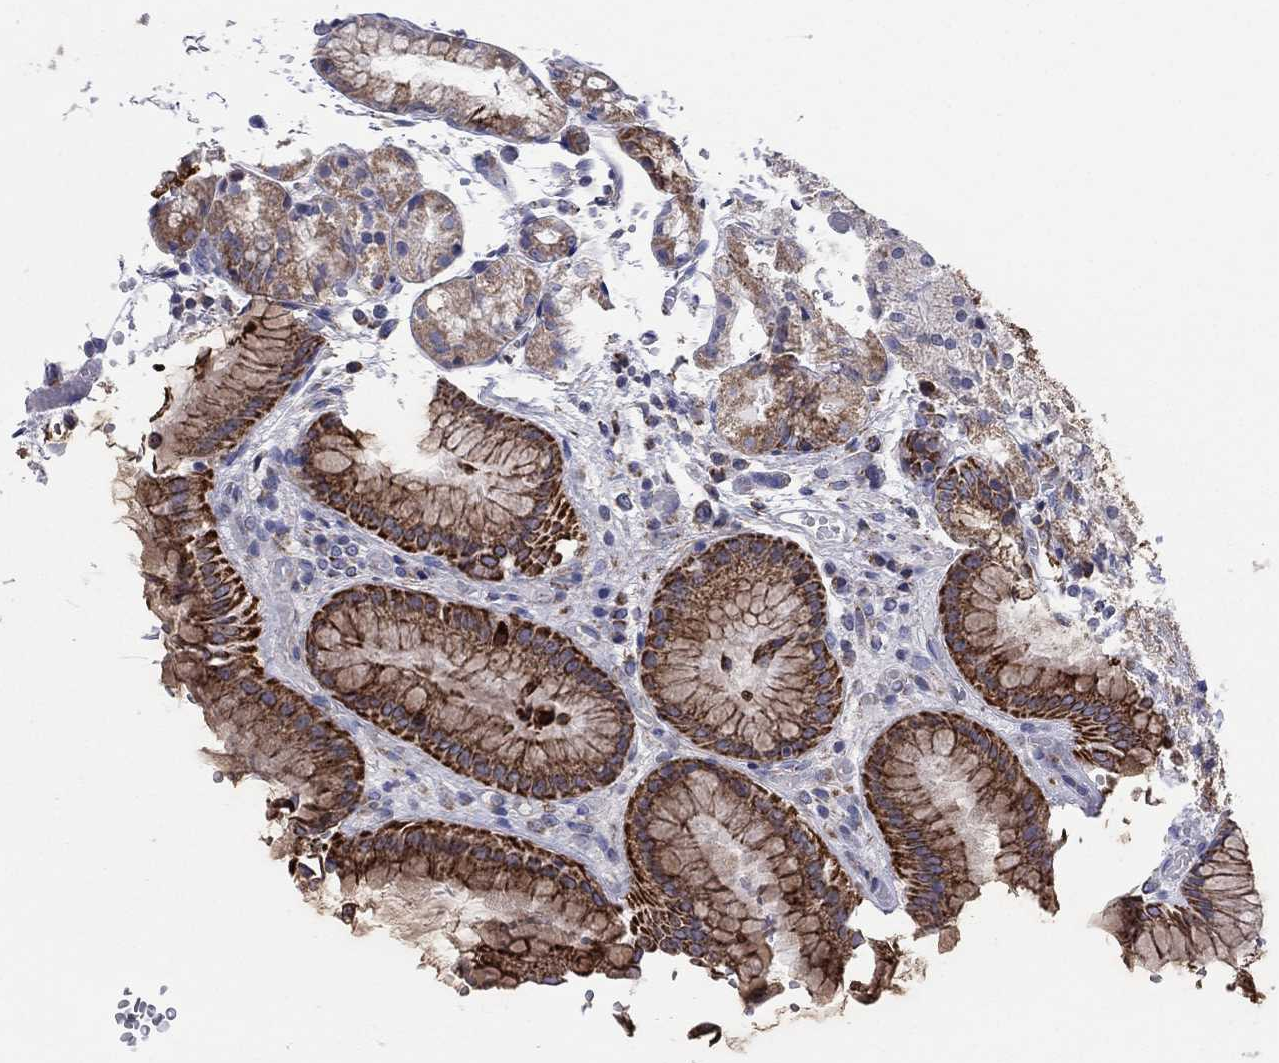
{"staining": {"intensity": "strong", "quantity": "25%-75%", "location": "cytoplasmic/membranous"}, "tissue": "stomach", "cell_type": "Glandular cells", "image_type": "normal", "snomed": [{"axis": "morphology", "description": "Normal tissue, NOS"}, {"axis": "topography", "description": "Stomach, upper"}], "caption": "Glandular cells demonstrate high levels of strong cytoplasmic/membranous staining in about 25%-75% of cells in unremarkable human stomach.", "gene": "MGST3", "patient": {"sex": "male", "age": 72}}